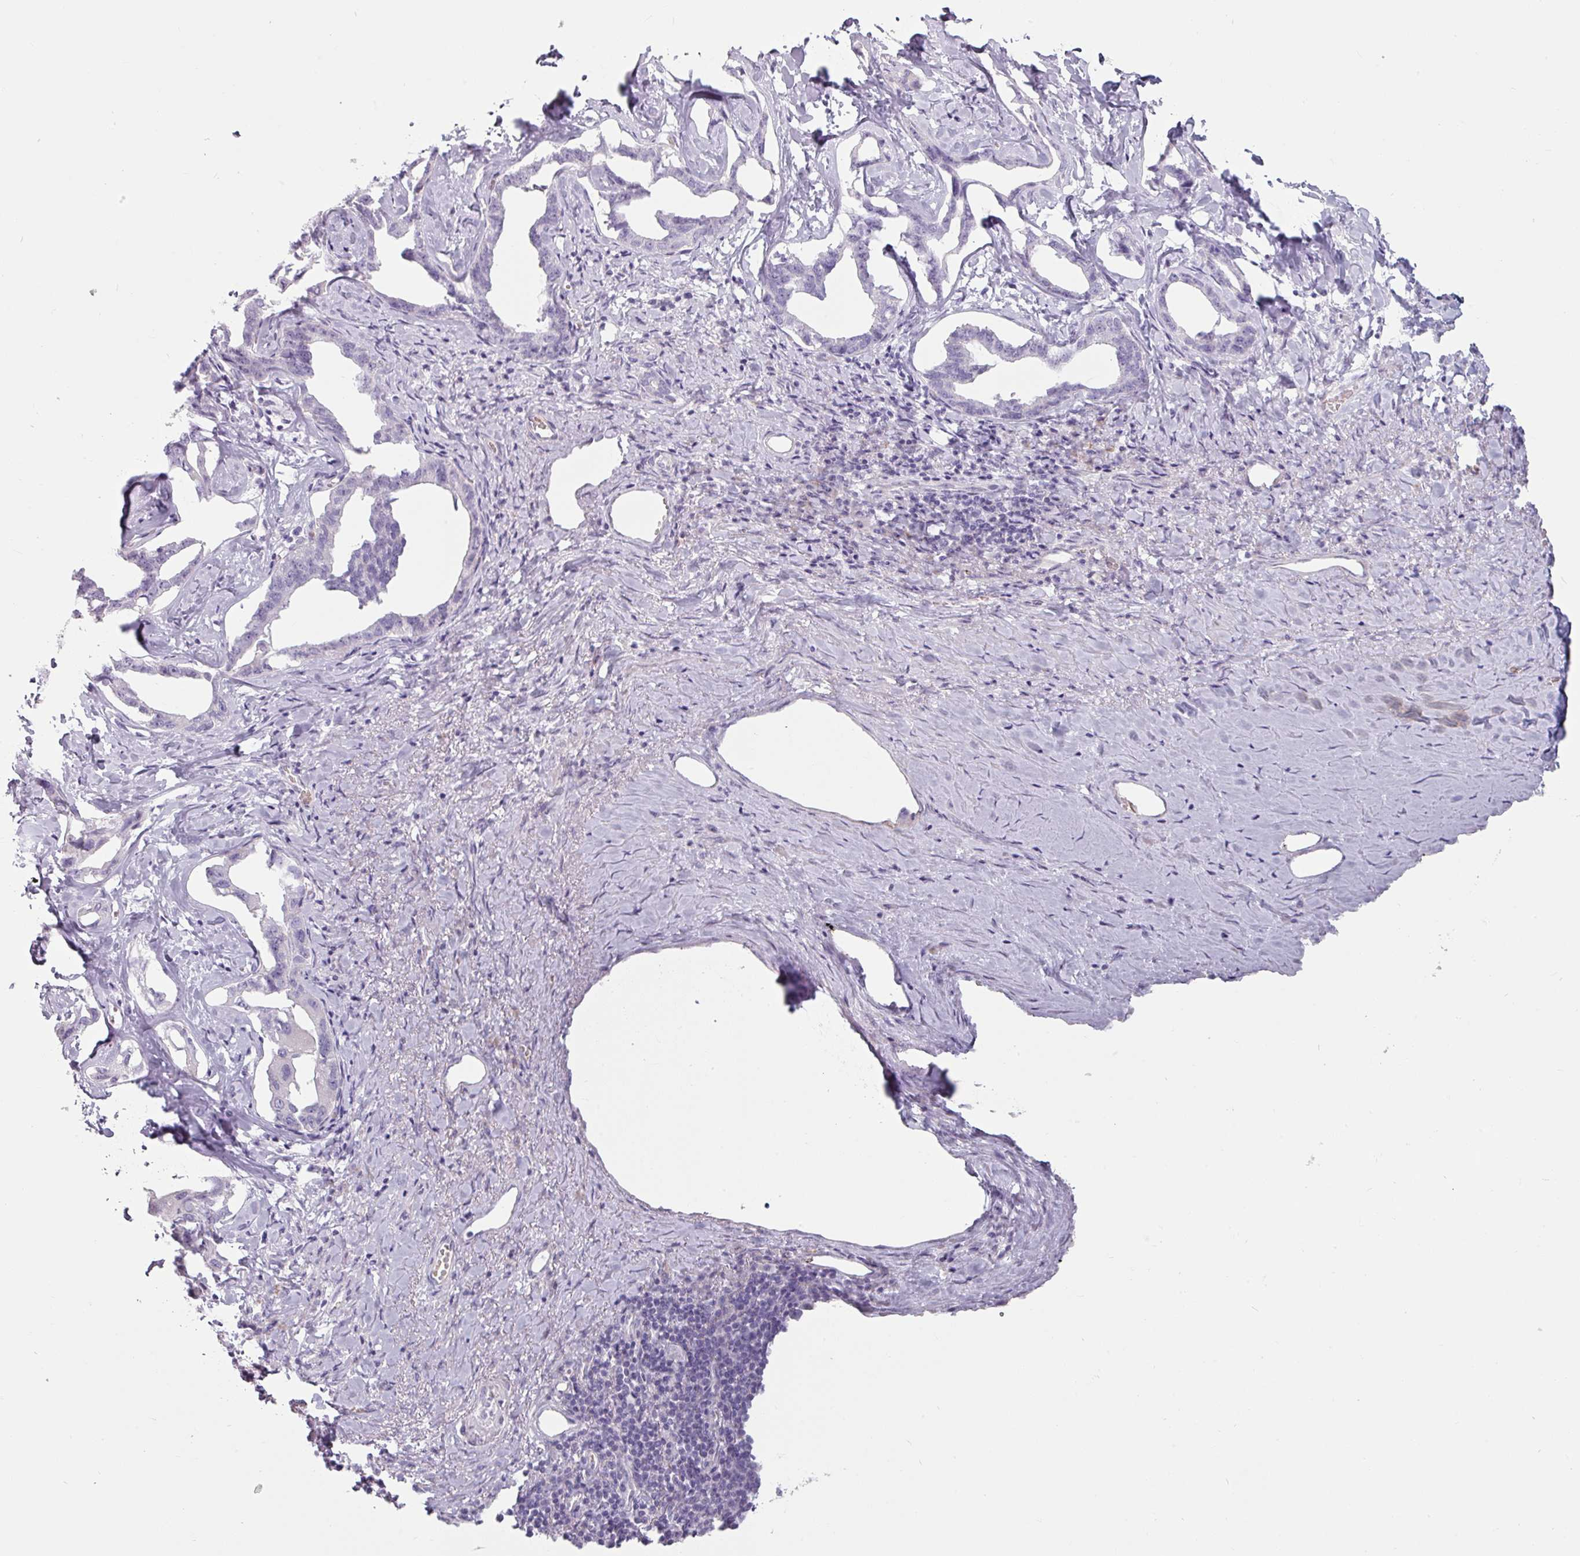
{"staining": {"intensity": "negative", "quantity": "none", "location": "none"}, "tissue": "liver cancer", "cell_type": "Tumor cells", "image_type": "cancer", "snomed": [{"axis": "morphology", "description": "Cholangiocarcinoma"}, {"axis": "topography", "description": "Liver"}], "caption": "The immunohistochemistry (IHC) histopathology image has no significant positivity in tumor cells of liver cancer (cholangiocarcinoma) tissue. (DAB (3,3'-diaminobenzidine) IHC with hematoxylin counter stain).", "gene": "CLCA1", "patient": {"sex": "male", "age": 59}}